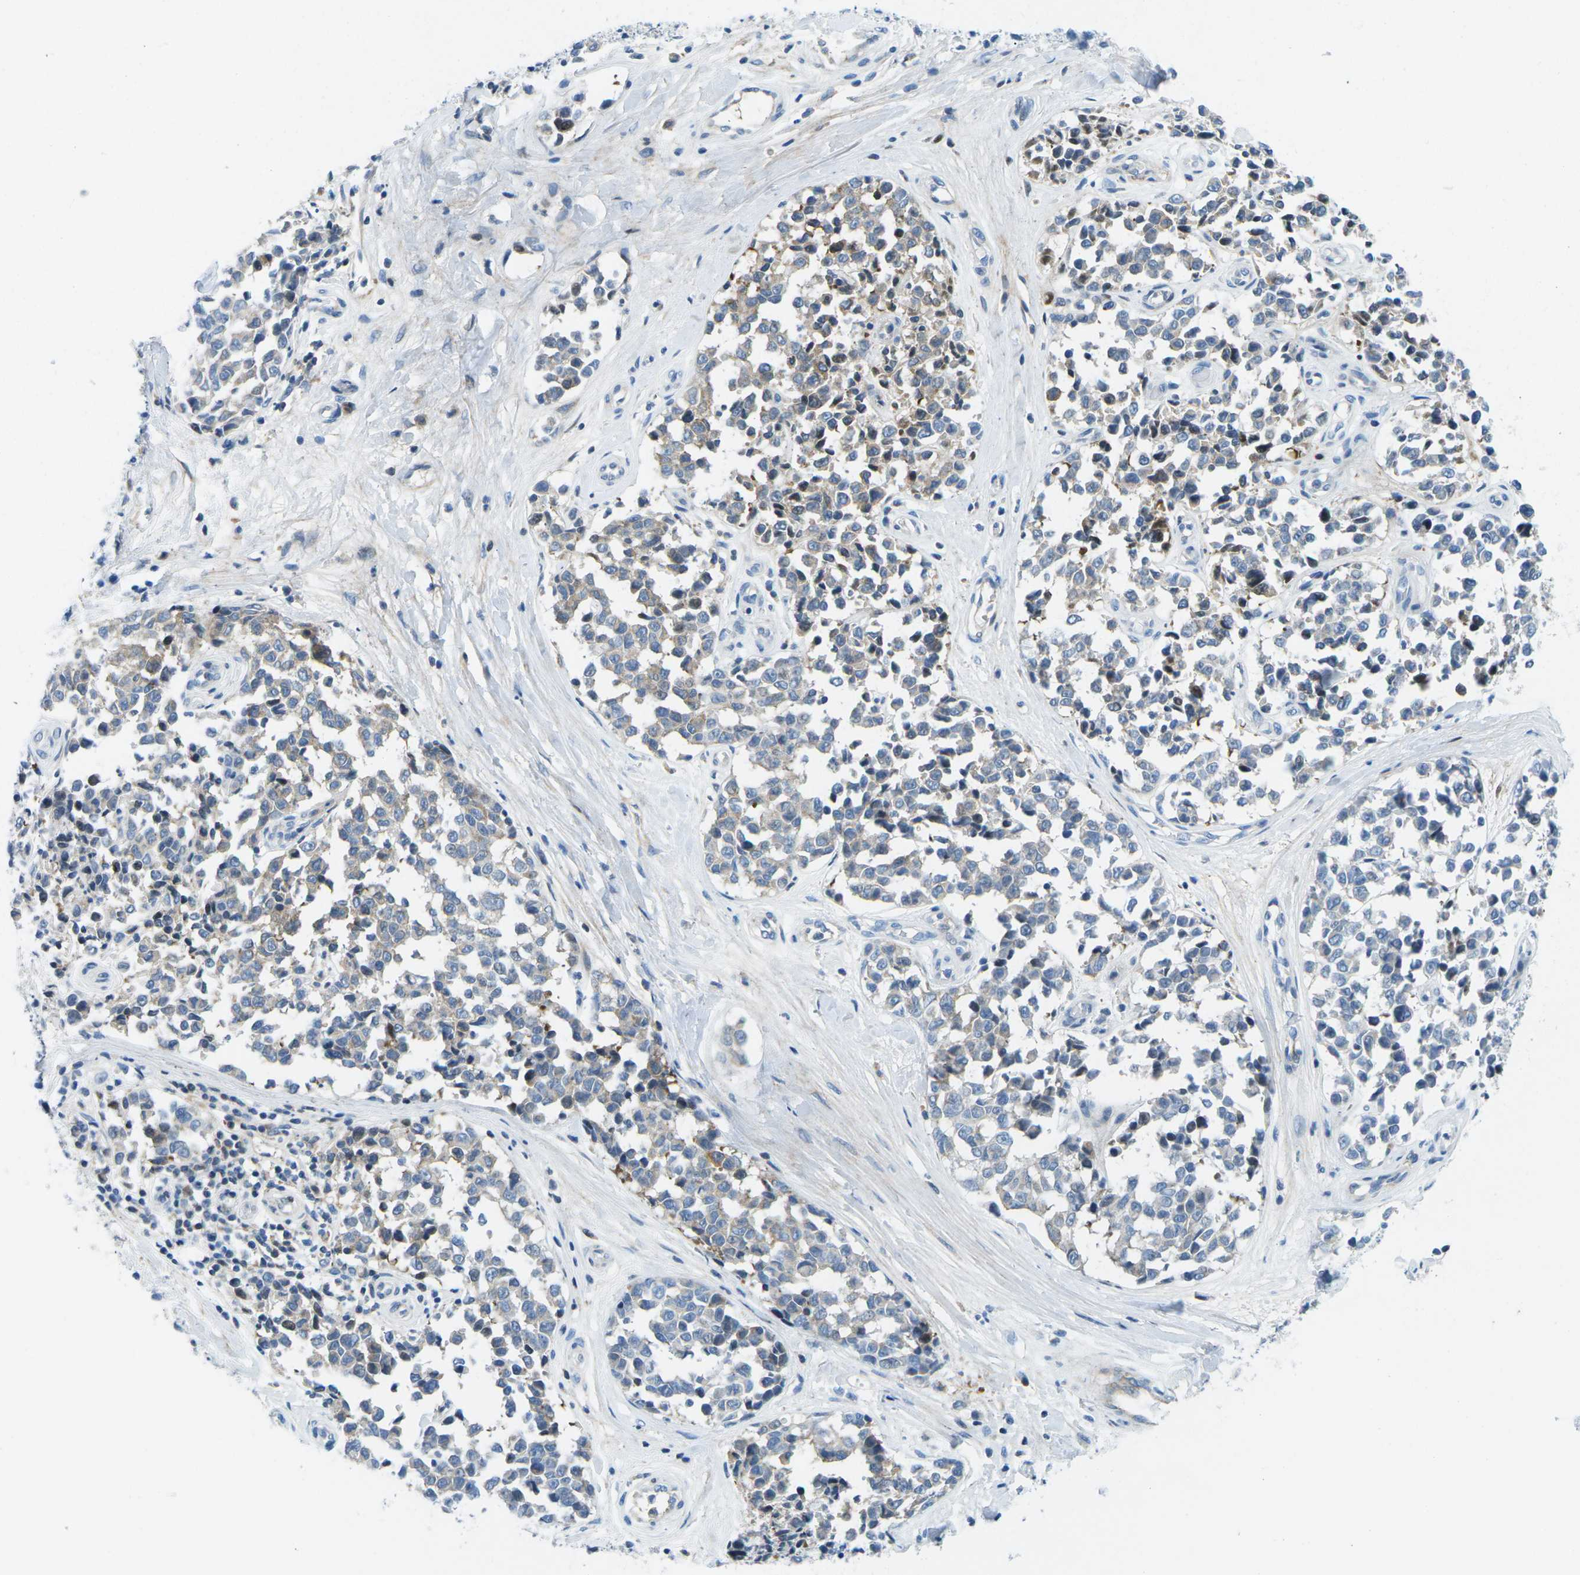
{"staining": {"intensity": "weak", "quantity": "<25%", "location": "cytoplasmic/membranous"}, "tissue": "melanoma", "cell_type": "Tumor cells", "image_type": "cancer", "snomed": [{"axis": "morphology", "description": "Malignant melanoma, NOS"}, {"axis": "topography", "description": "Skin"}], "caption": "Immunohistochemical staining of human melanoma demonstrates no significant expression in tumor cells.", "gene": "CFB", "patient": {"sex": "female", "age": 64}}